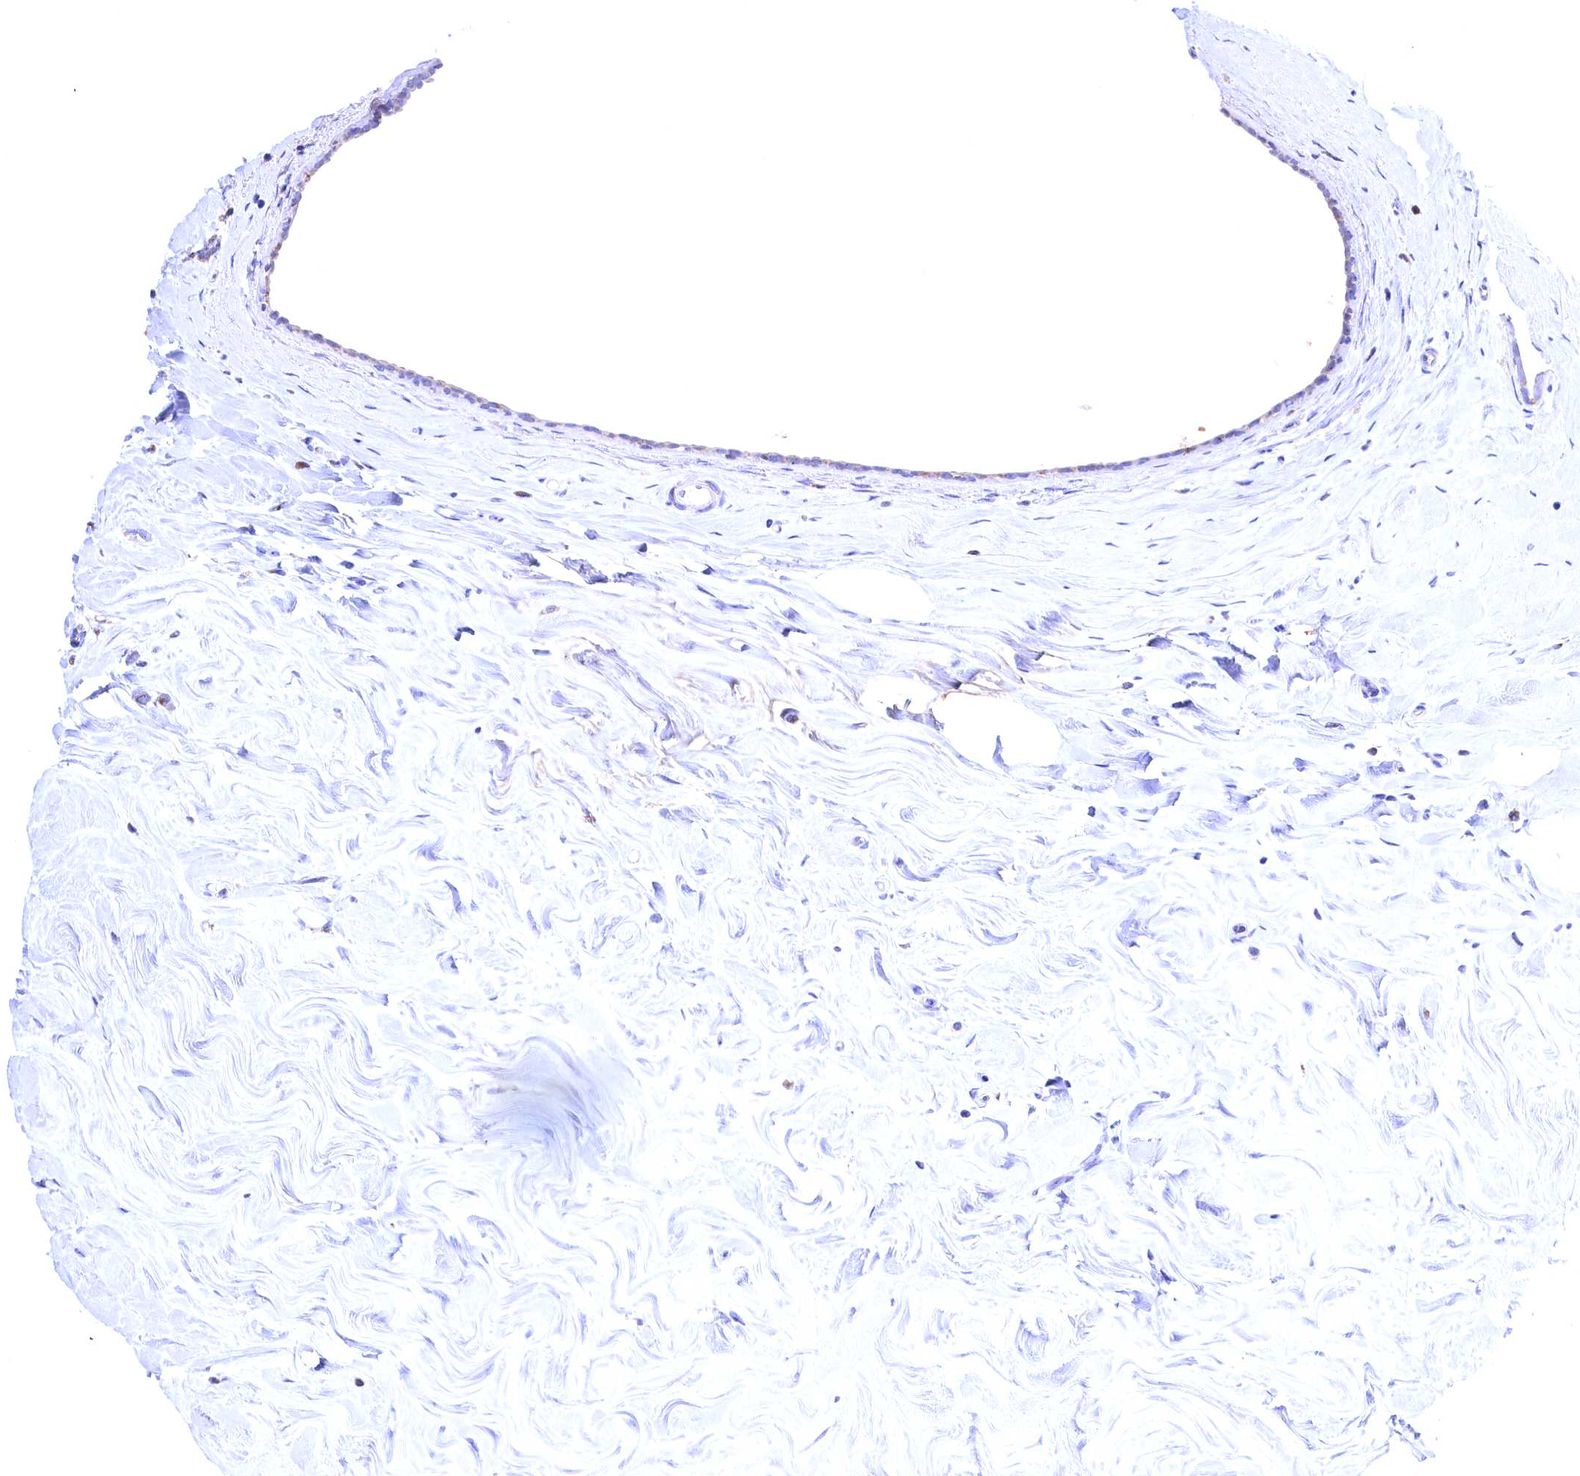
{"staining": {"intensity": "moderate", "quantity": "25%-75%", "location": "cytoplasmic/membranous"}, "tissue": "breast cancer", "cell_type": "Tumor cells", "image_type": "cancer", "snomed": [{"axis": "morphology", "description": "Lobular carcinoma"}, {"axis": "topography", "description": "Breast"}], "caption": "A brown stain highlights moderate cytoplasmic/membranous staining of a protein in breast lobular carcinoma tumor cells.", "gene": "GPR108", "patient": {"sex": "female", "age": 47}}